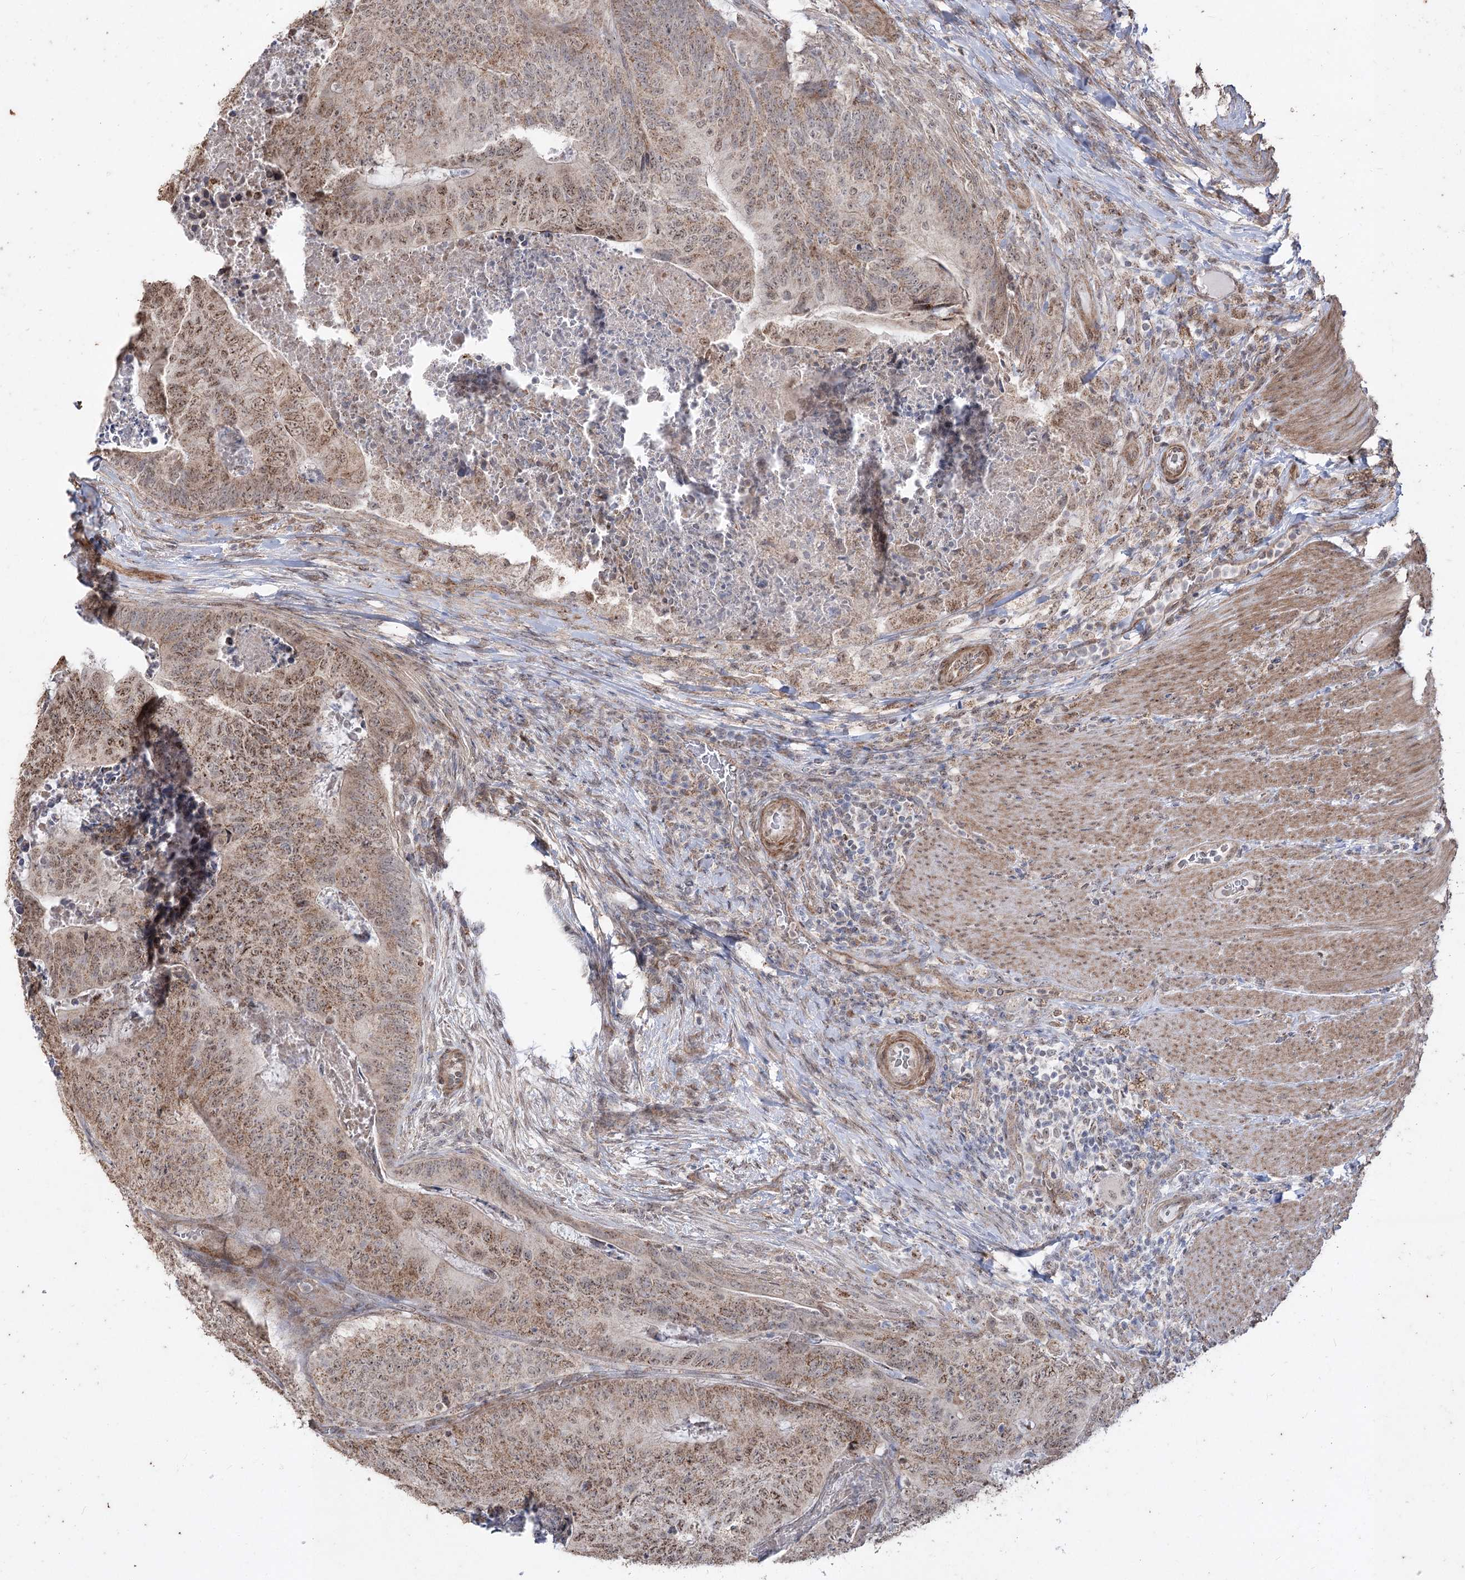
{"staining": {"intensity": "strong", "quantity": ">75%", "location": "cytoplasmic/membranous"}, "tissue": "colorectal cancer", "cell_type": "Tumor cells", "image_type": "cancer", "snomed": [{"axis": "morphology", "description": "Adenocarcinoma, NOS"}, {"axis": "topography", "description": "Colon"}], "caption": "About >75% of tumor cells in colorectal adenocarcinoma show strong cytoplasmic/membranous protein positivity as visualized by brown immunohistochemical staining.", "gene": "ZSCAN23", "patient": {"sex": "female", "age": 67}}